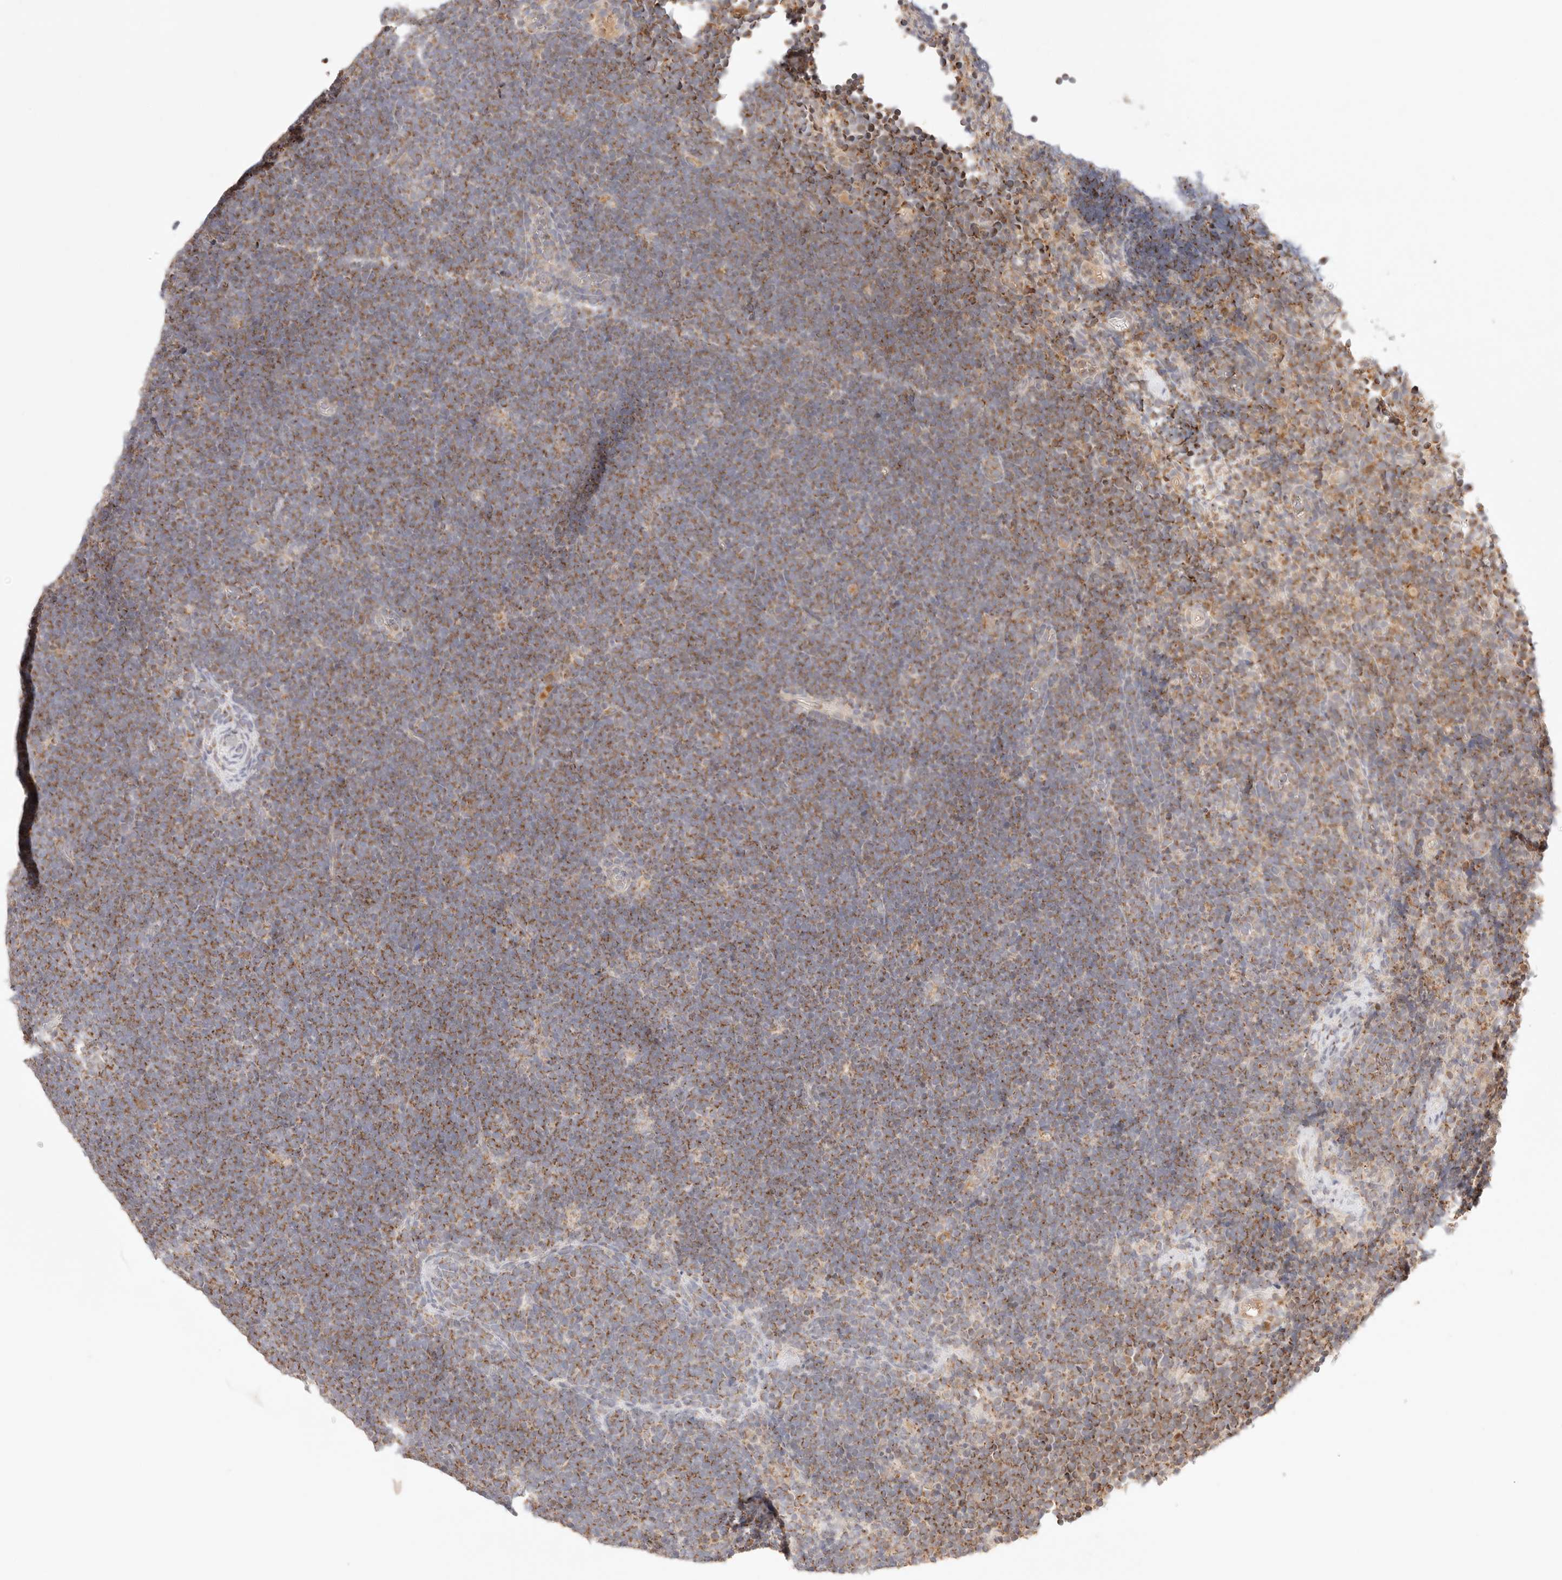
{"staining": {"intensity": "moderate", "quantity": ">75%", "location": "cytoplasmic/membranous"}, "tissue": "lymphoma", "cell_type": "Tumor cells", "image_type": "cancer", "snomed": [{"axis": "morphology", "description": "Malignant lymphoma, non-Hodgkin's type, High grade"}, {"axis": "topography", "description": "Lymph node"}], "caption": "IHC histopathology image of lymphoma stained for a protein (brown), which exhibits medium levels of moderate cytoplasmic/membranous expression in approximately >75% of tumor cells.", "gene": "COA6", "patient": {"sex": "male", "age": 13}}